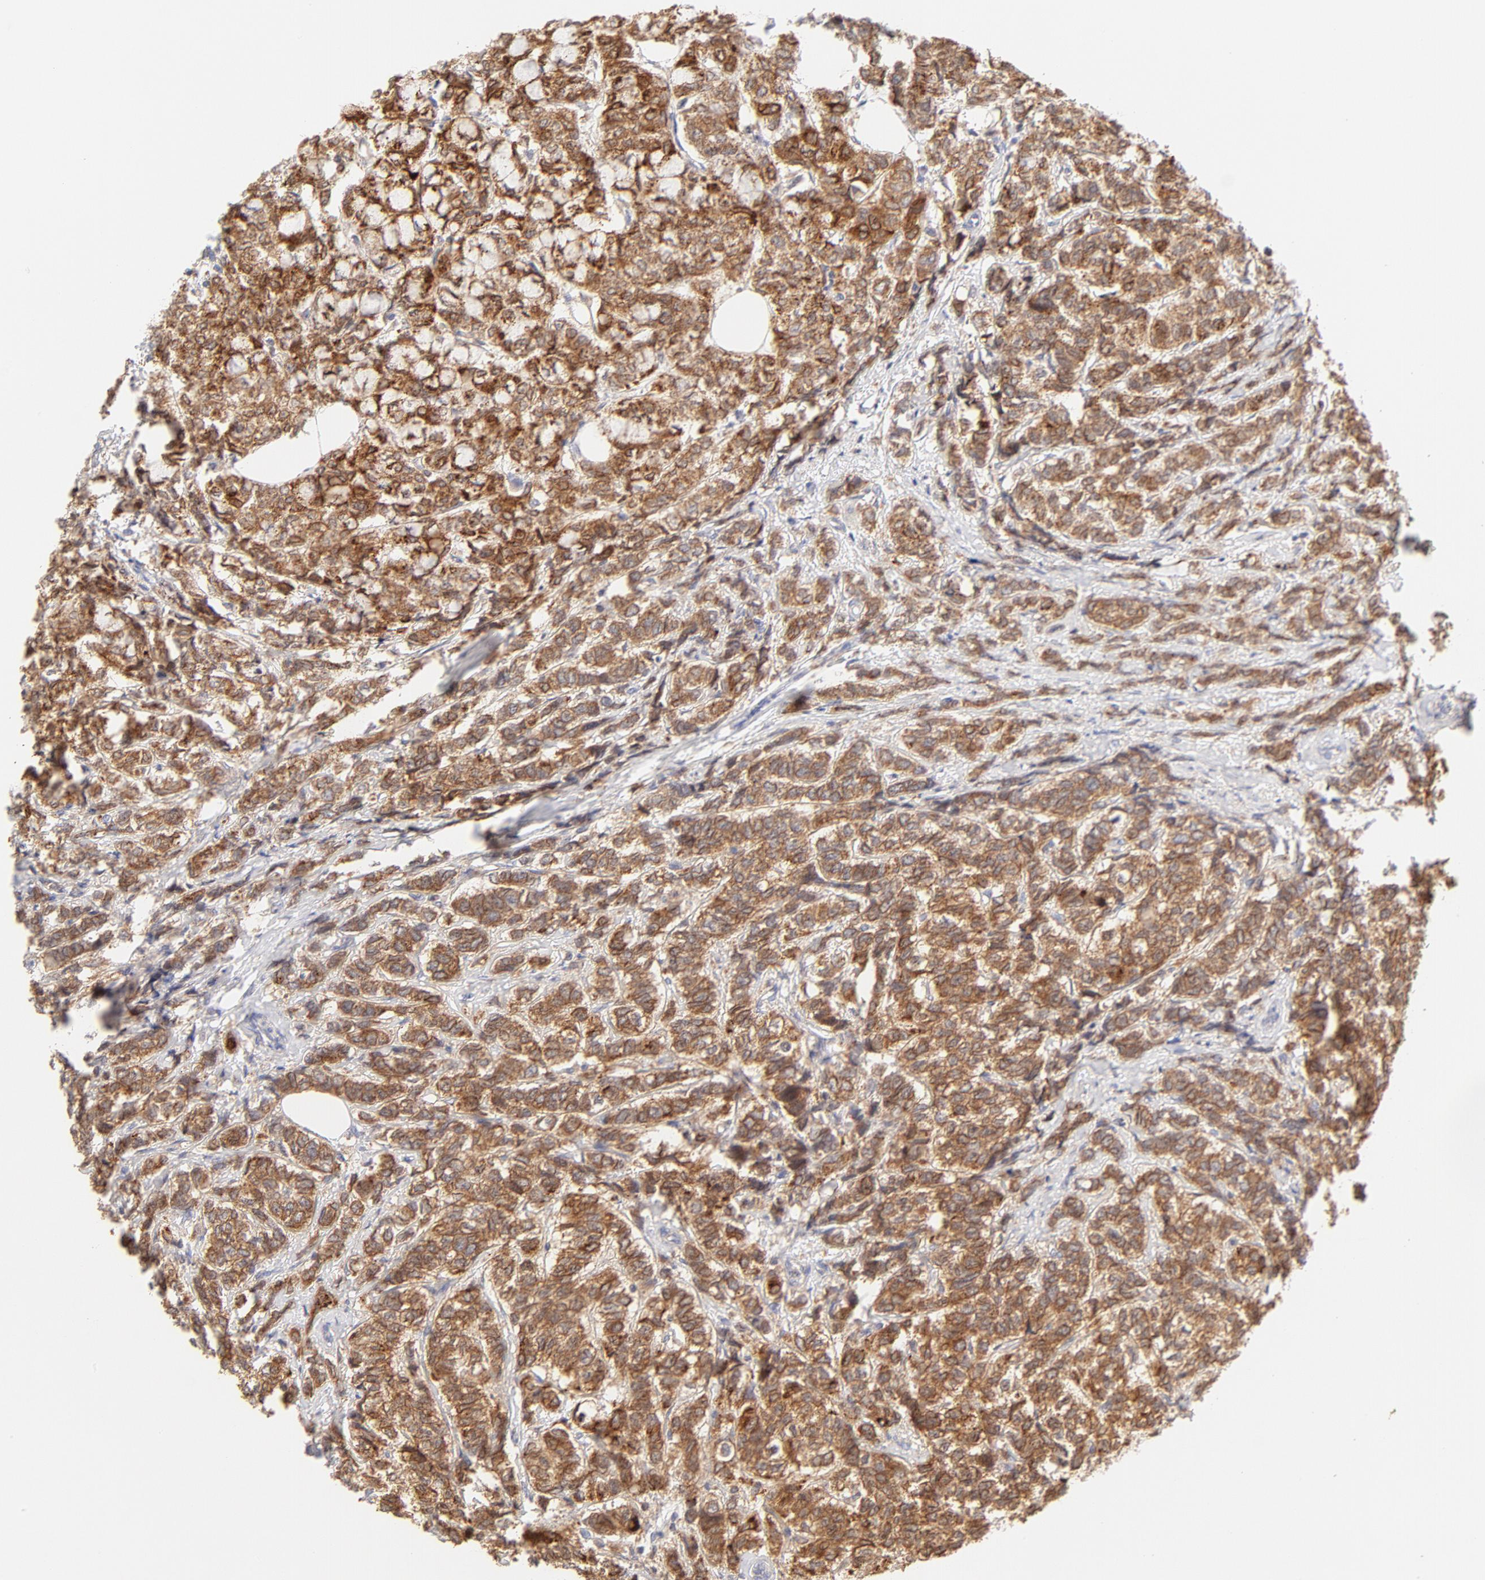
{"staining": {"intensity": "strong", "quantity": ">75%", "location": "cytoplasmic/membranous"}, "tissue": "breast cancer", "cell_type": "Tumor cells", "image_type": "cancer", "snomed": [{"axis": "morphology", "description": "Lobular carcinoma"}, {"axis": "topography", "description": "Breast"}], "caption": "Breast cancer stained with immunohistochemistry demonstrates strong cytoplasmic/membranous positivity in approximately >75% of tumor cells. The protein is shown in brown color, while the nuclei are stained blue.", "gene": "RPS6KA1", "patient": {"sex": "female", "age": 60}}